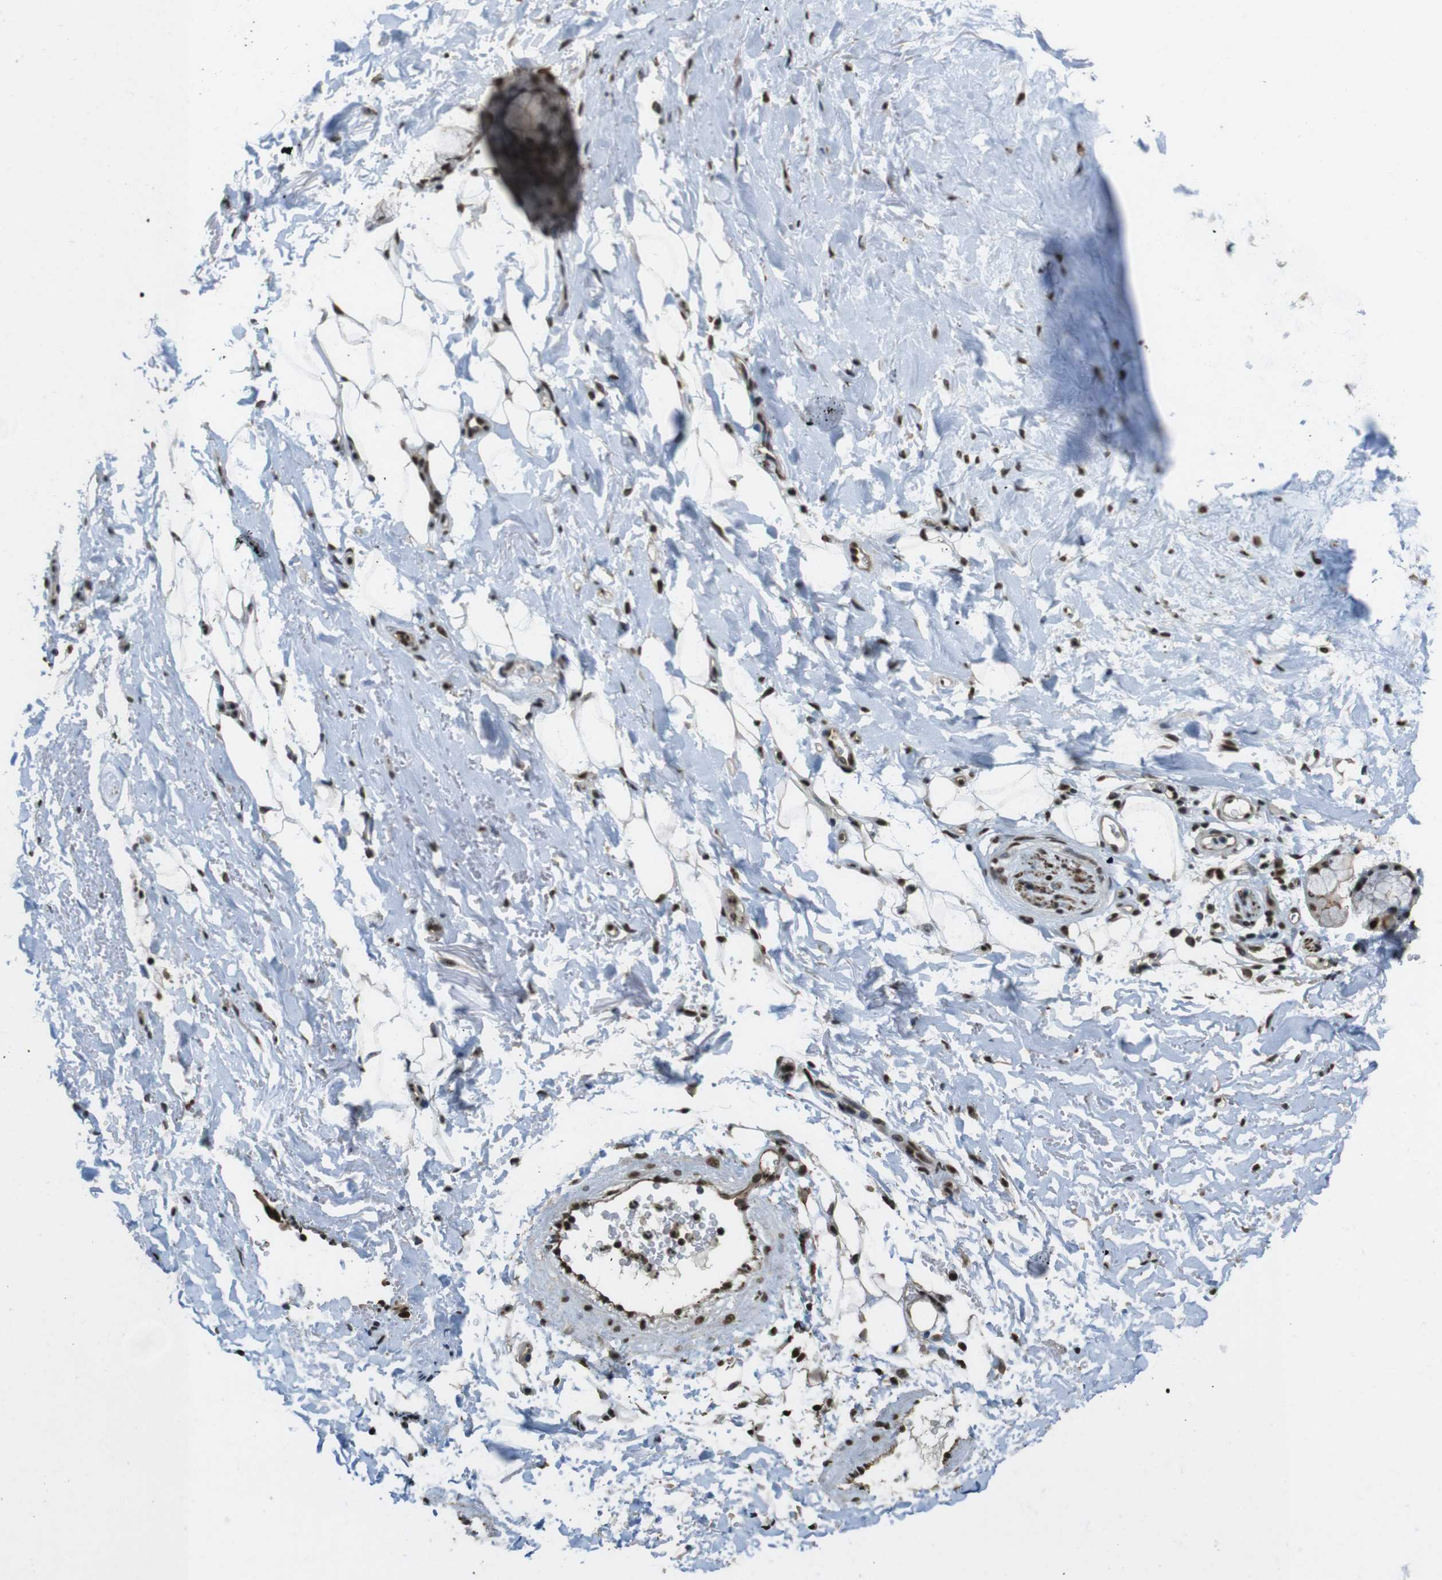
{"staining": {"intensity": "moderate", "quantity": ">75%", "location": "cytoplasmic/membranous,nuclear"}, "tissue": "adipose tissue", "cell_type": "Adipocytes", "image_type": "normal", "snomed": [{"axis": "morphology", "description": "Normal tissue, NOS"}, {"axis": "topography", "description": "Cartilage tissue"}, {"axis": "topography", "description": "Bronchus"}], "caption": "Brown immunohistochemical staining in normal human adipose tissue exhibits moderate cytoplasmic/membranous,nuclear positivity in about >75% of adipocytes.", "gene": "CSNK2B", "patient": {"sex": "female", "age": 73}}